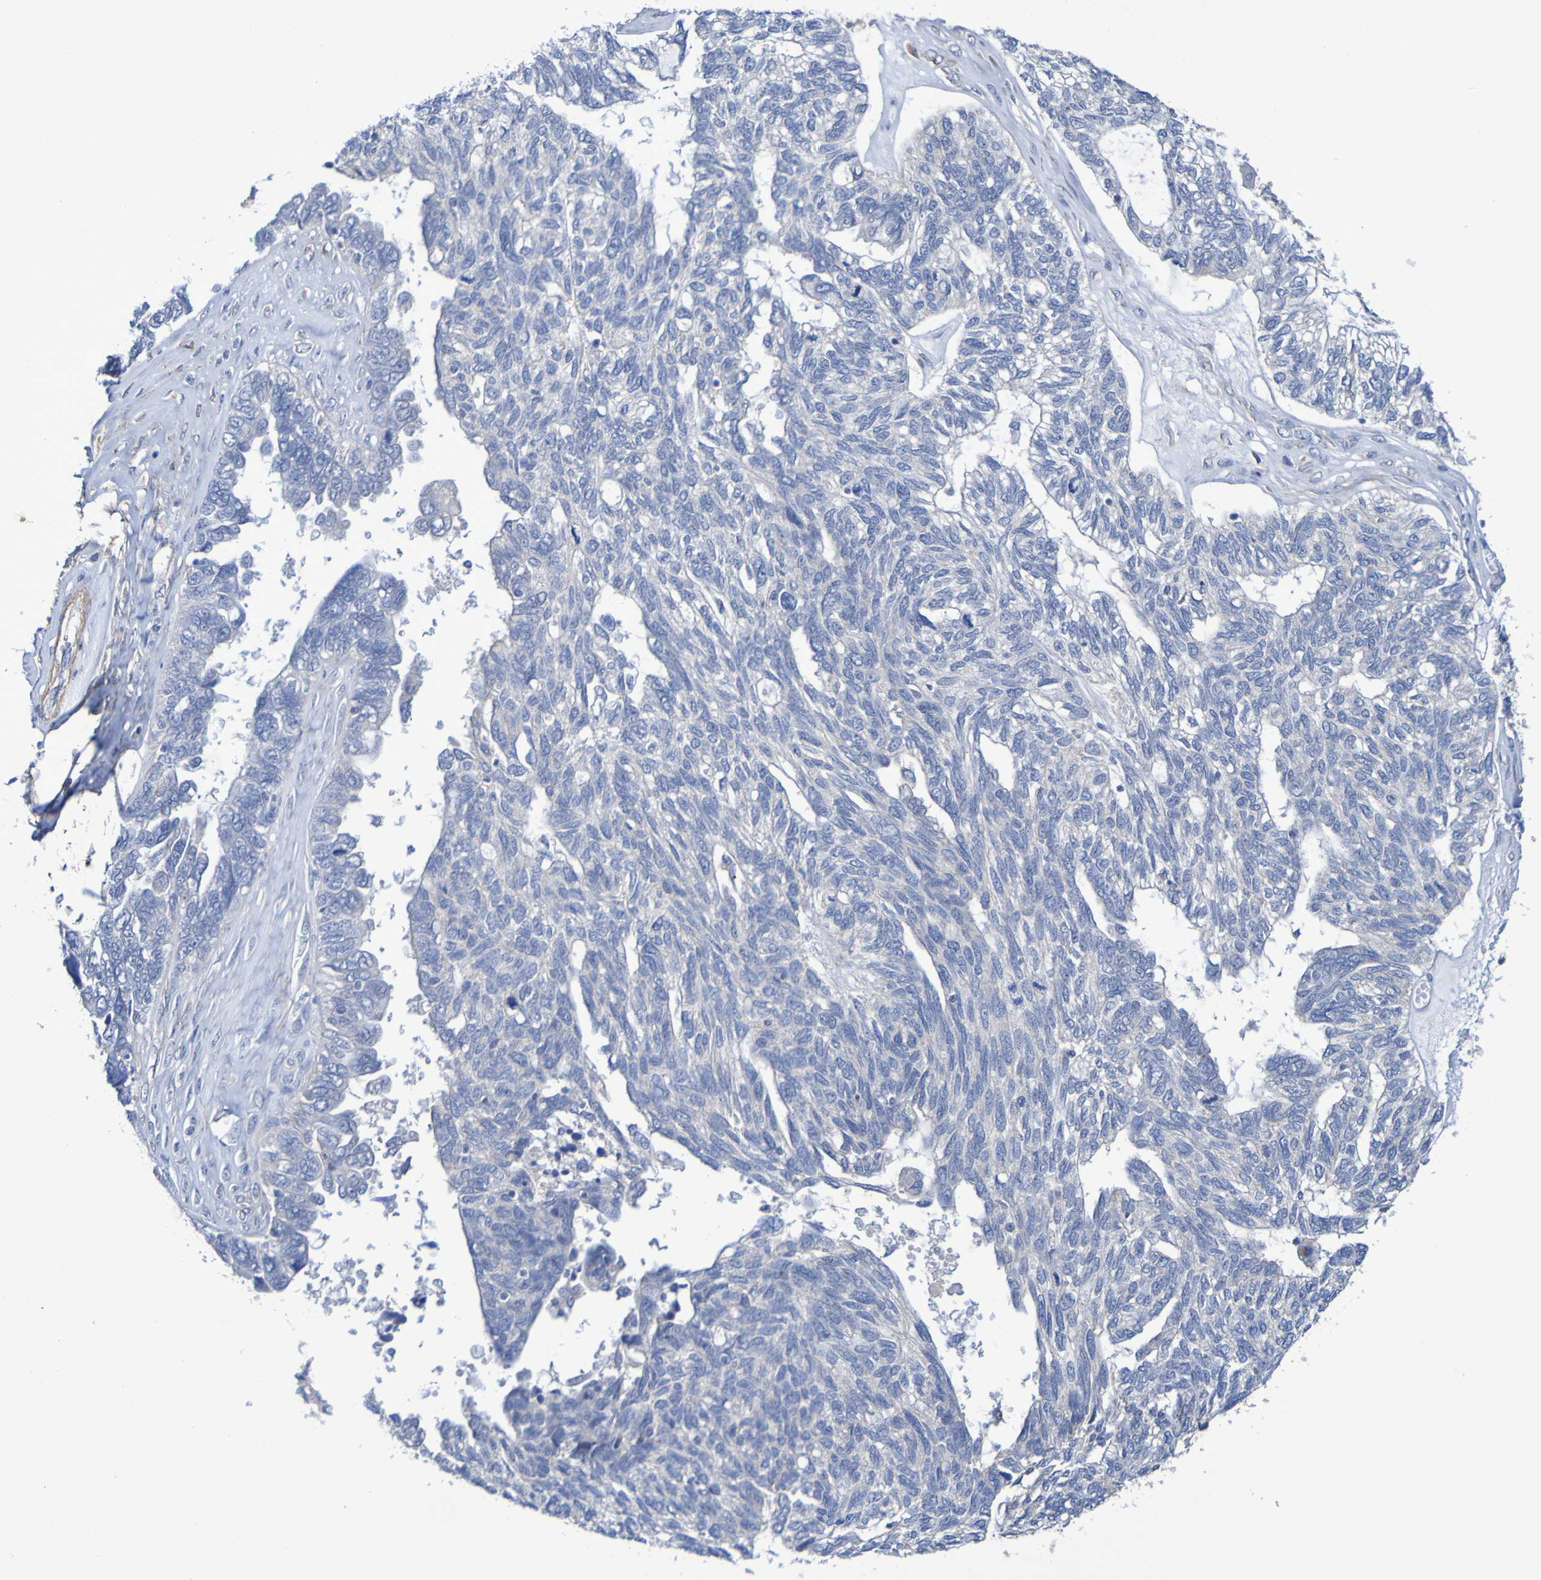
{"staining": {"intensity": "negative", "quantity": "none", "location": "none"}, "tissue": "ovarian cancer", "cell_type": "Tumor cells", "image_type": "cancer", "snomed": [{"axis": "morphology", "description": "Cystadenocarcinoma, serous, NOS"}, {"axis": "topography", "description": "Ovary"}], "caption": "Immunohistochemical staining of serous cystadenocarcinoma (ovarian) displays no significant staining in tumor cells.", "gene": "SRPRB", "patient": {"sex": "female", "age": 79}}